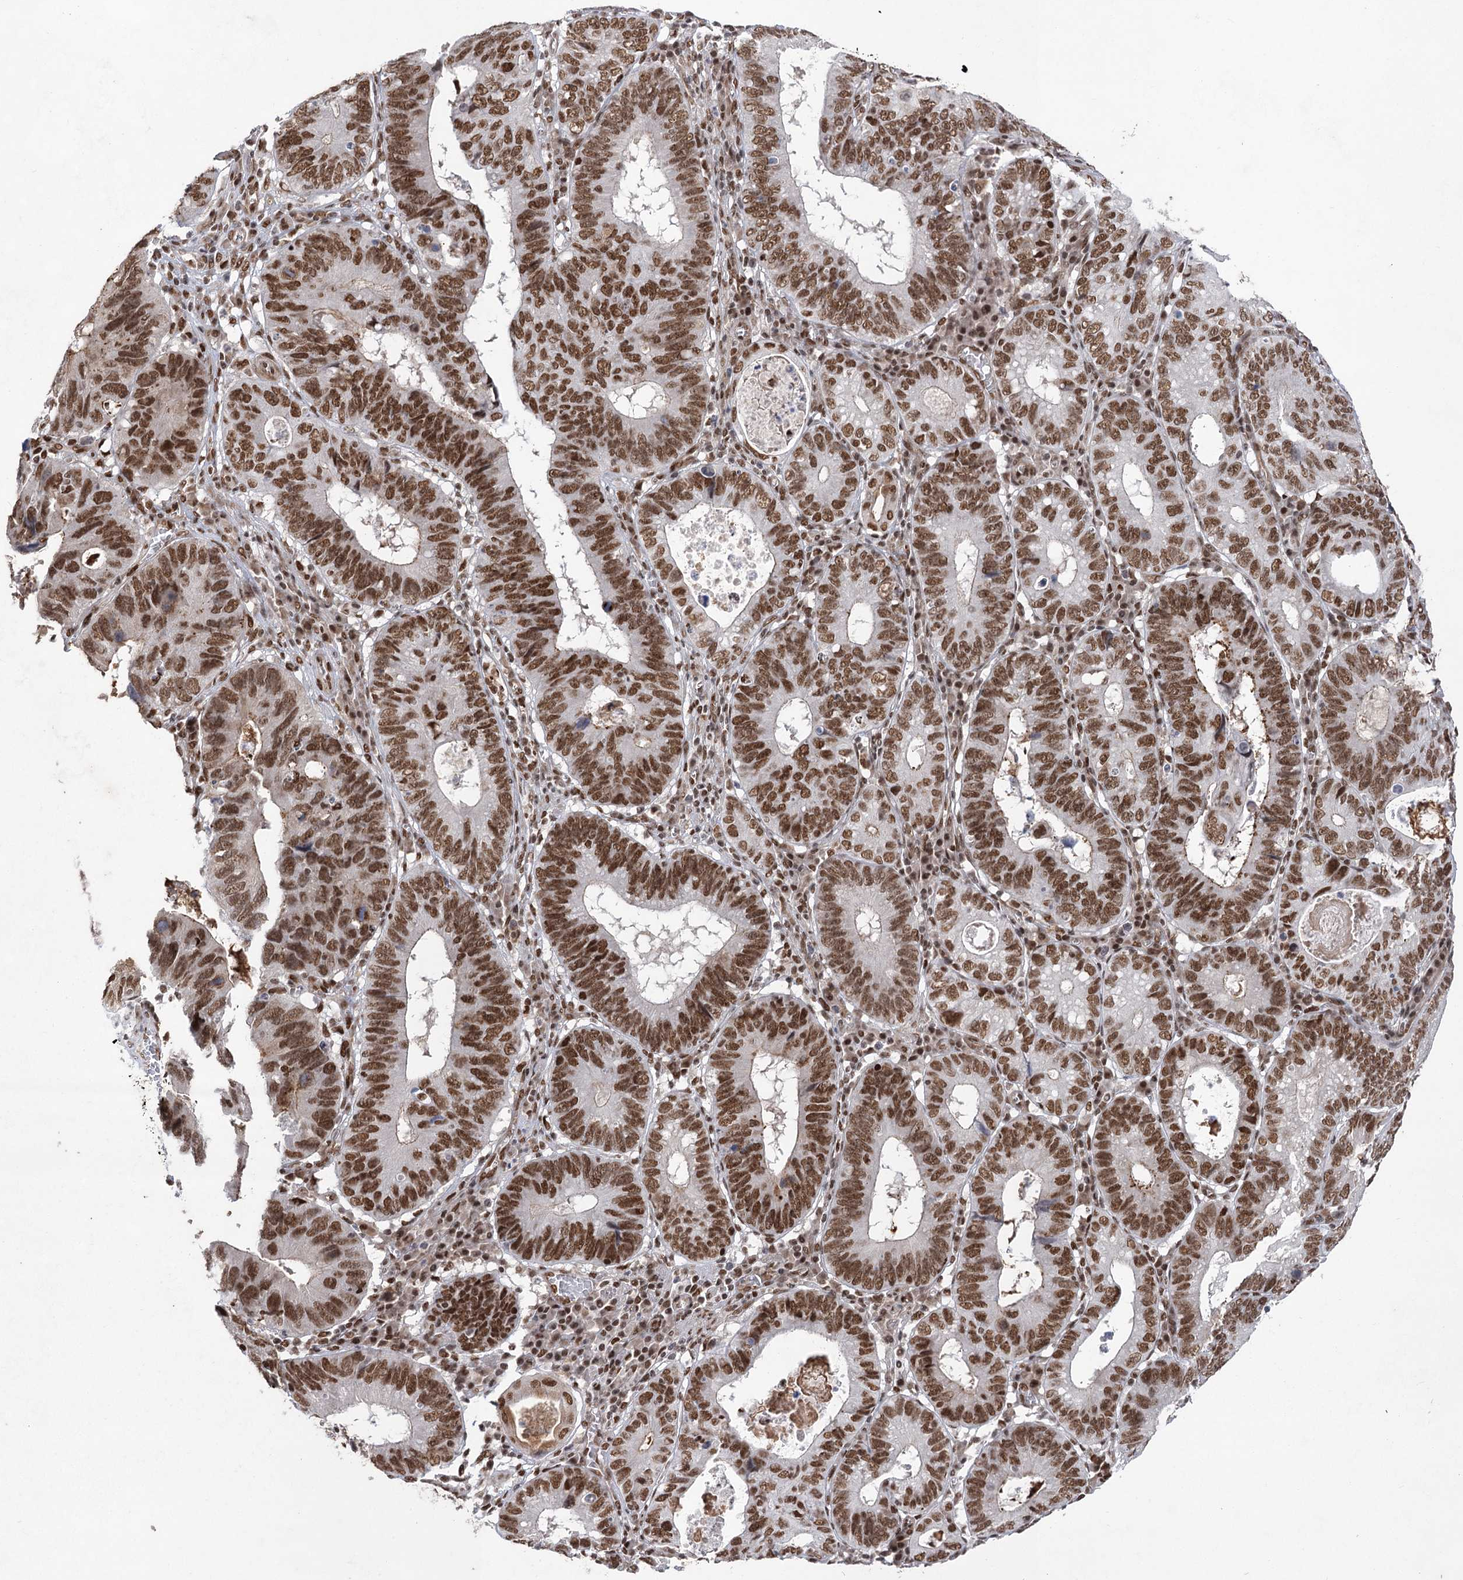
{"staining": {"intensity": "strong", "quantity": ">75%", "location": "nuclear"}, "tissue": "stomach cancer", "cell_type": "Tumor cells", "image_type": "cancer", "snomed": [{"axis": "morphology", "description": "Adenocarcinoma, NOS"}, {"axis": "topography", "description": "Stomach"}], "caption": "Human stomach cancer (adenocarcinoma) stained with a brown dye shows strong nuclear positive expression in approximately >75% of tumor cells.", "gene": "ZCCHC8", "patient": {"sex": "male", "age": 59}}